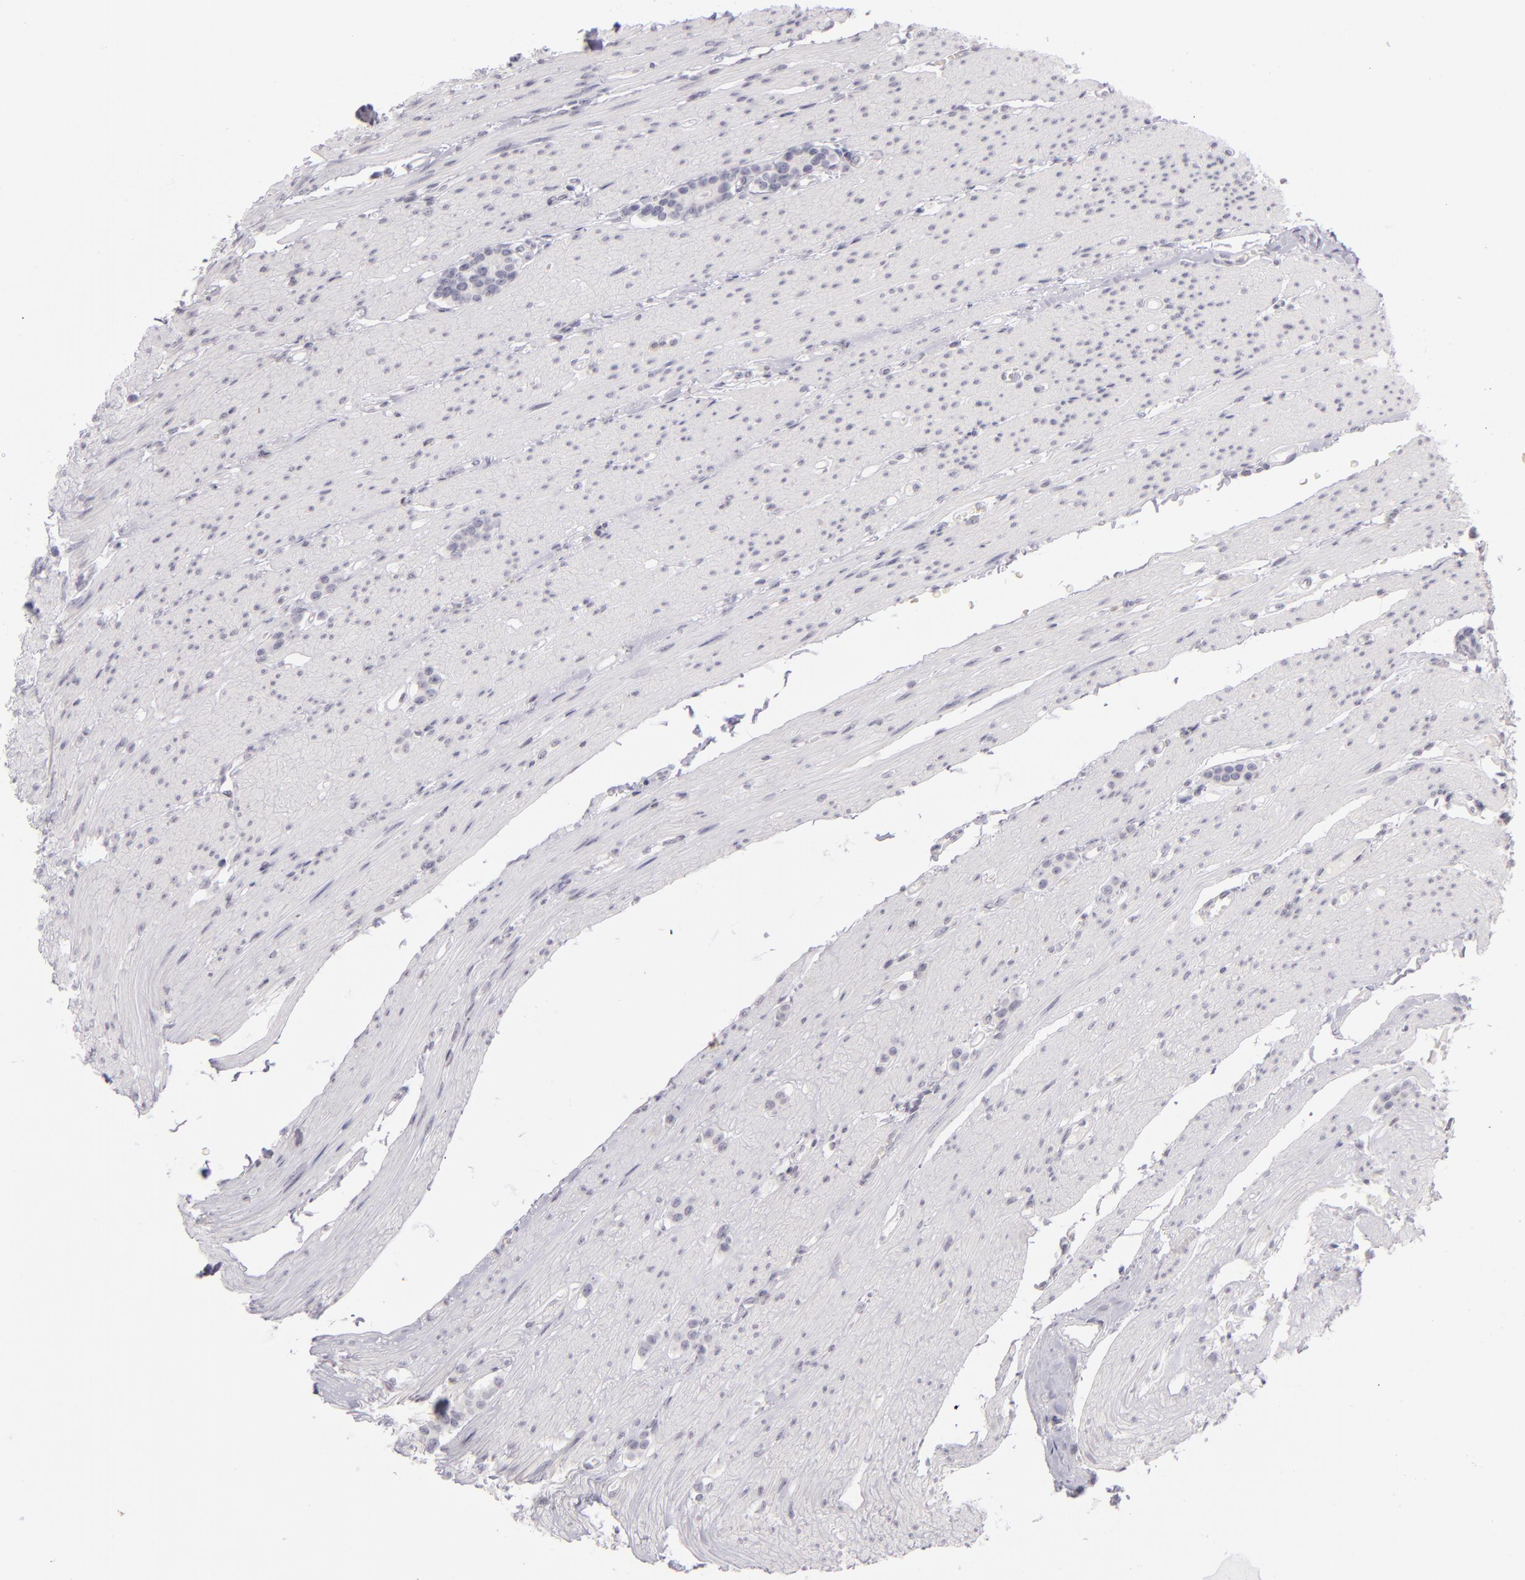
{"staining": {"intensity": "negative", "quantity": "none", "location": "none"}, "tissue": "carcinoid", "cell_type": "Tumor cells", "image_type": "cancer", "snomed": [{"axis": "morphology", "description": "Carcinoid, malignant, NOS"}, {"axis": "topography", "description": "Small intestine"}], "caption": "Tumor cells show no significant protein expression in carcinoid. (Brightfield microscopy of DAB (3,3'-diaminobenzidine) immunohistochemistry (IHC) at high magnification).", "gene": "CD40", "patient": {"sex": "male", "age": 60}}